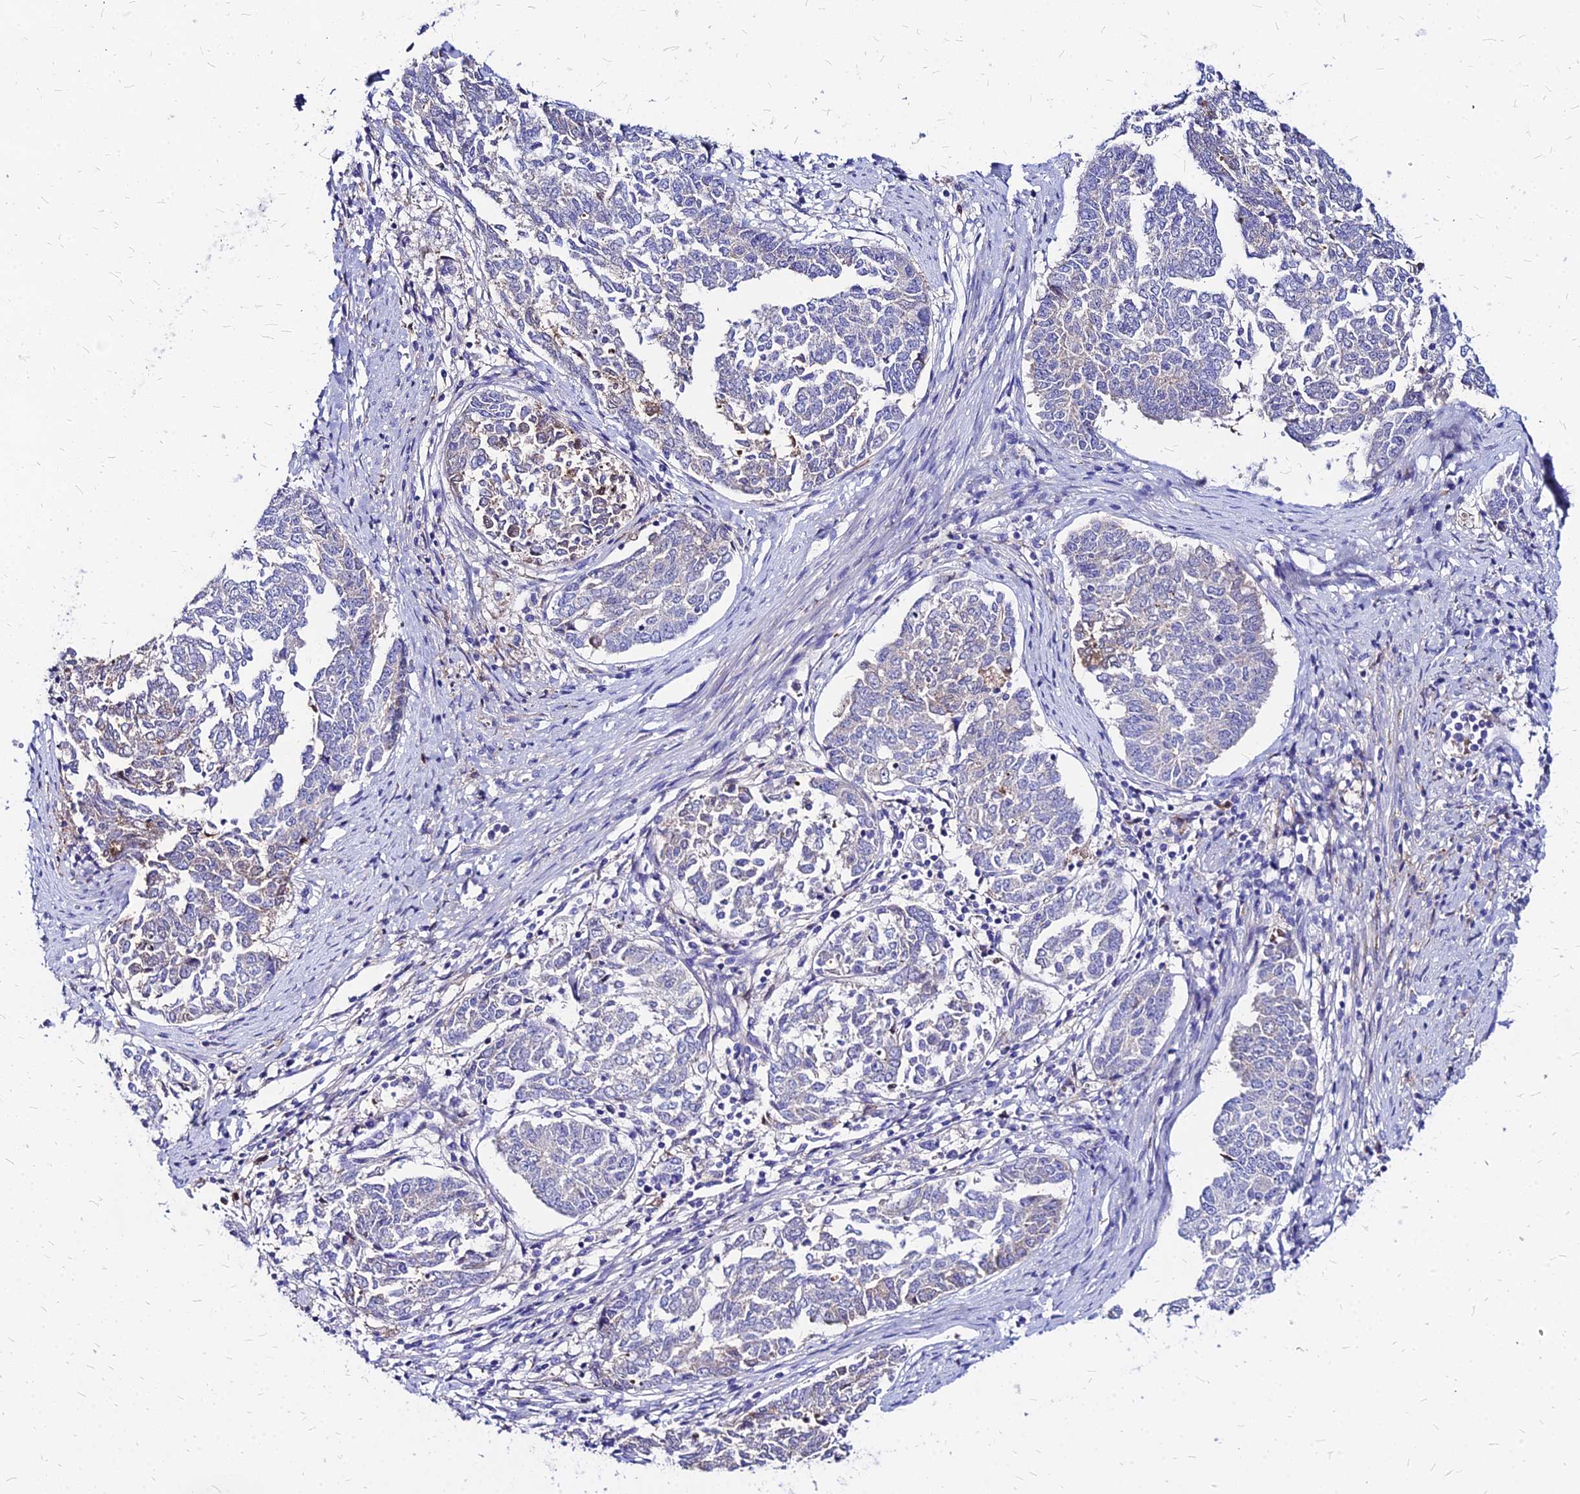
{"staining": {"intensity": "negative", "quantity": "none", "location": "none"}, "tissue": "endometrial cancer", "cell_type": "Tumor cells", "image_type": "cancer", "snomed": [{"axis": "morphology", "description": "Adenocarcinoma, NOS"}, {"axis": "topography", "description": "Endometrium"}], "caption": "DAB (3,3'-diaminobenzidine) immunohistochemical staining of endometrial cancer shows no significant expression in tumor cells. Nuclei are stained in blue.", "gene": "ACSM6", "patient": {"sex": "female", "age": 80}}